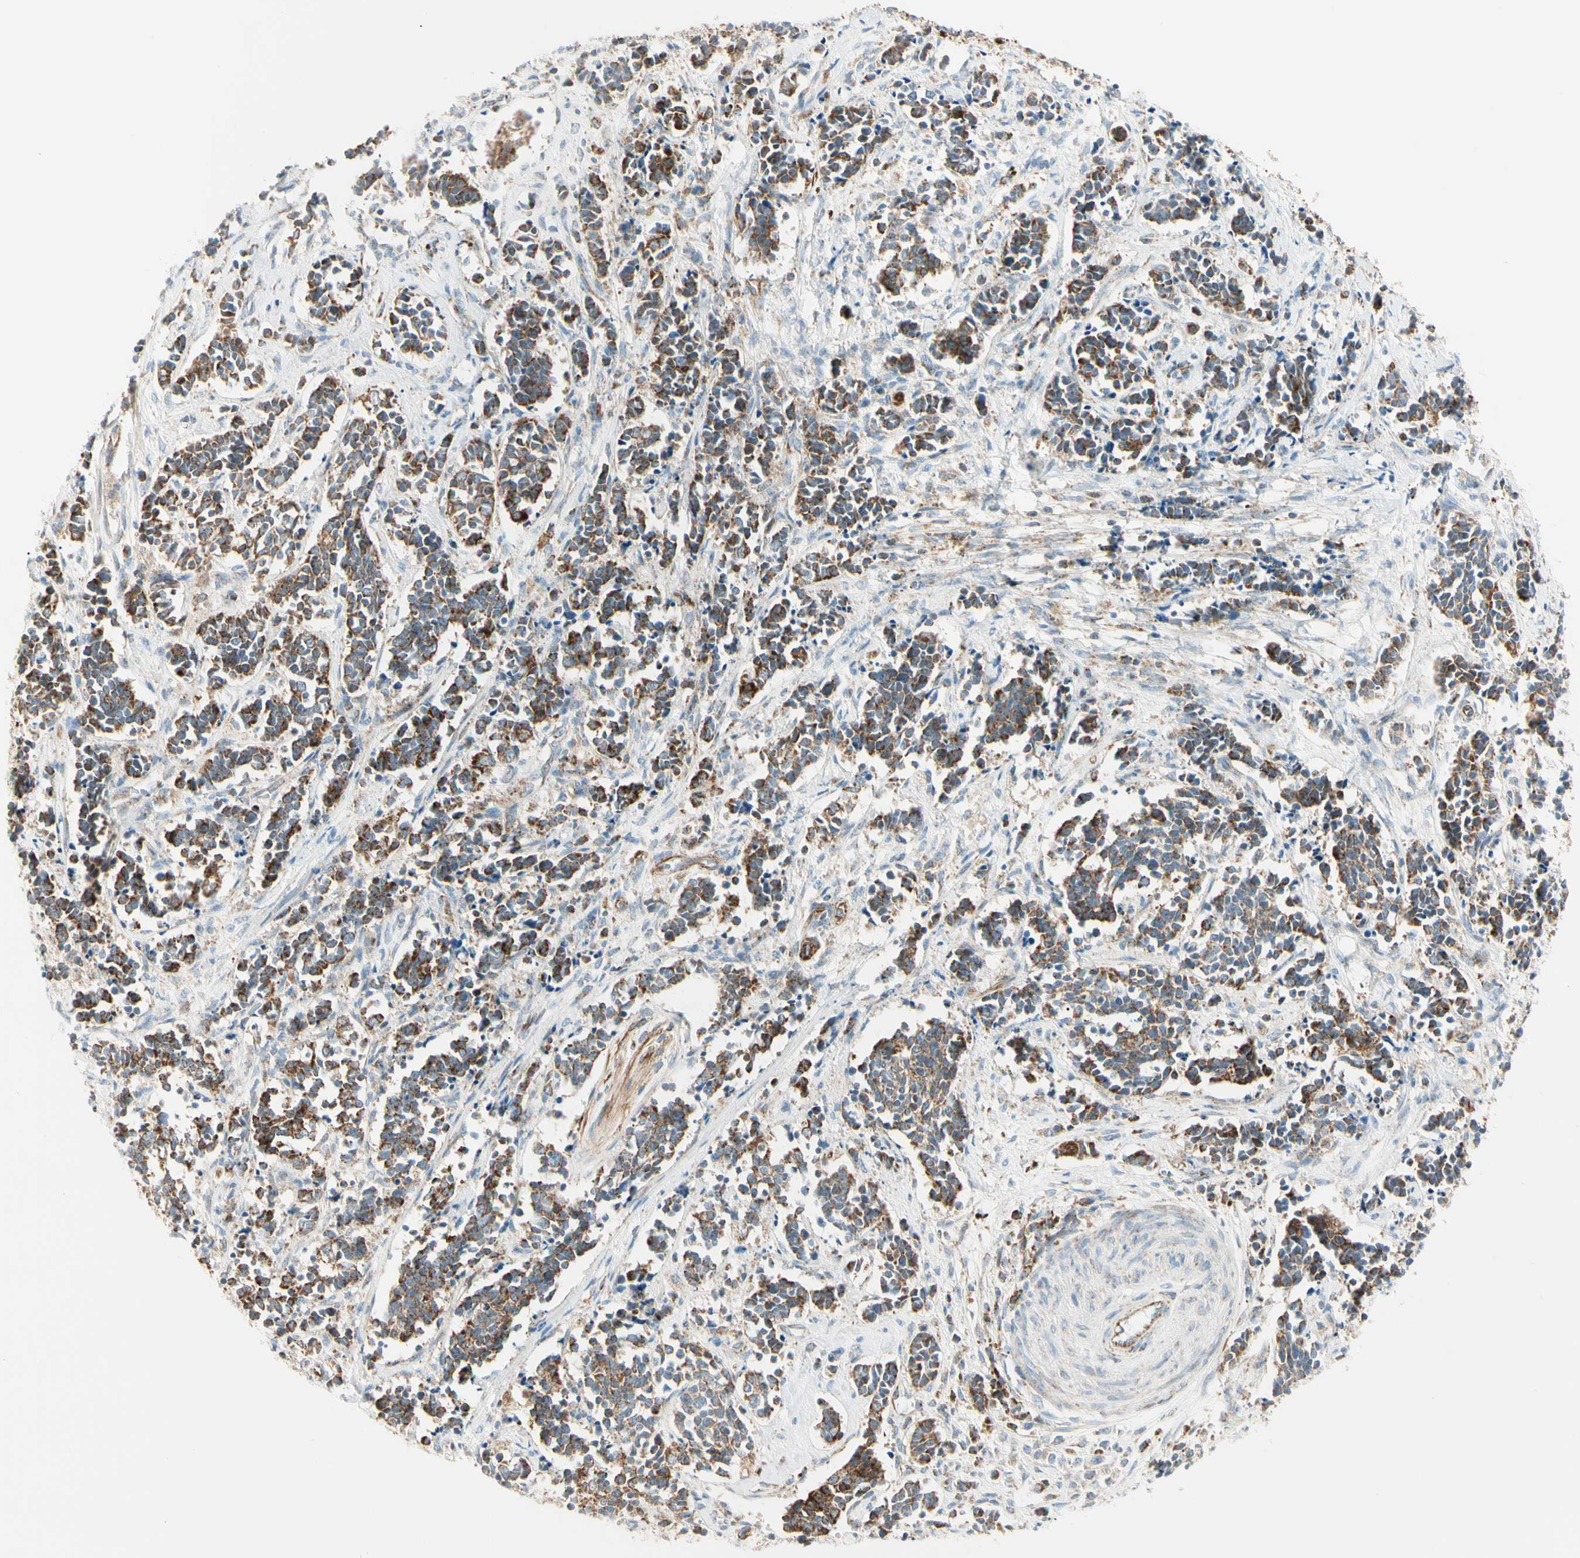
{"staining": {"intensity": "strong", "quantity": ">75%", "location": "cytoplasmic/membranous"}, "tissue": "cervical cancer", "cell_type": "Tumor cells", "image_type": "cancer", "snomed": [{"axis": "morphology", "description": "Squamous cell carcinoma, NOS"}, {"axis": "topography", "description": "Cervix"}], "caption": "Cervical squamous cell carcinoma was stained to show a protein in brown. There is high levels of strong cytoplasmic/membranous staining in about >75% of tumor cells.", "gene": "TBC1D10A", "patient": {"sex": "female", "age": 35}}